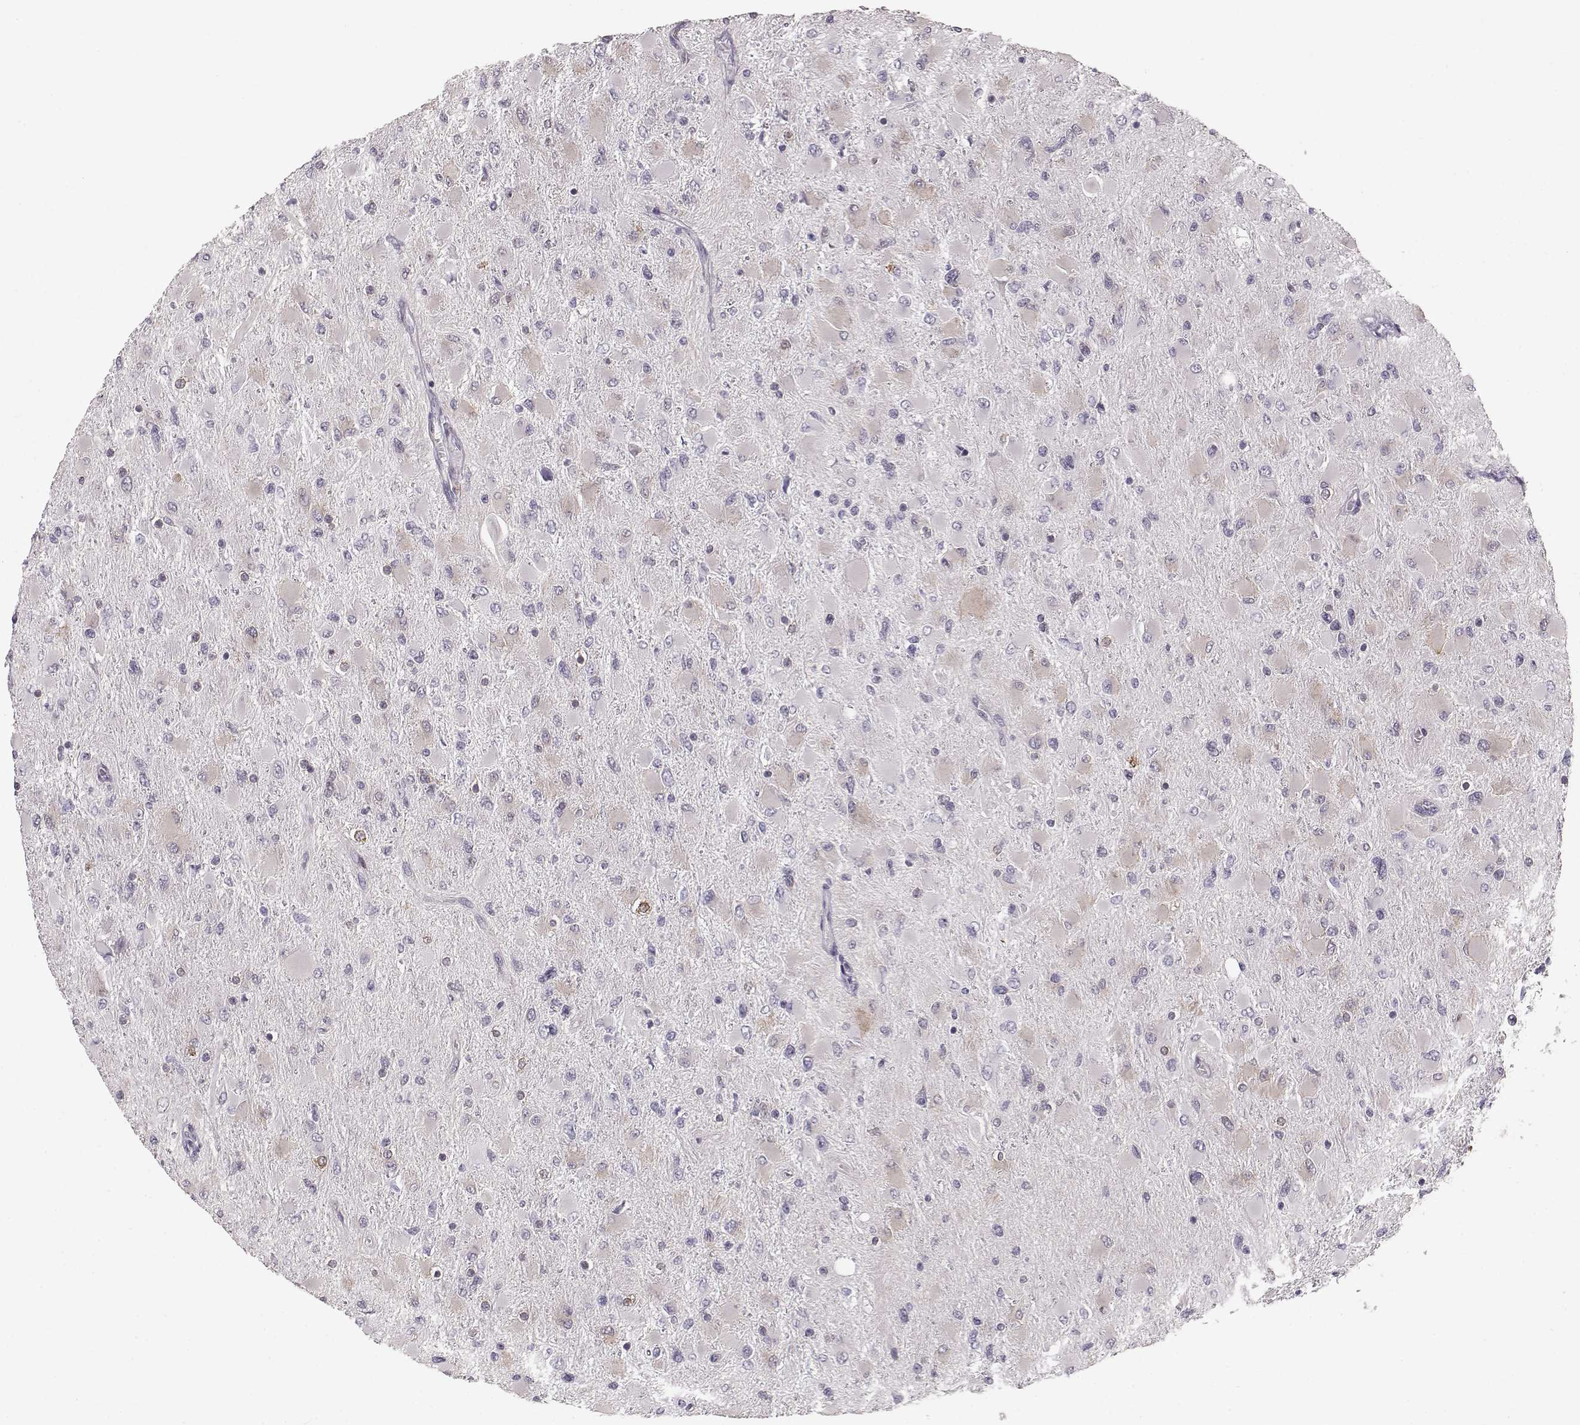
{"staining": {"intensity": "weak", "quantity": "<25%", "location": "cytoplasmic/membranous"}, "tissue": "glioma", "cell_type": "Tumor cells", "image_type": "cancer", "snomed": [{"axis": "morphology", "description": "Glioma, malignant, High grade"}, {"axis": "topography", "description": "Cerebral cortex"}], "caption": "High-grade glioma (malignant) was stained to show a protein in brown. There is no significant staining in tumor cells. (Stains: DAB immunohistochemistry with hematoxylin counter stain, Microscopy: brightfield microscopy at high magnification).", "gene": "ELOVL5", "patient": {"sex": "female", "age": 36}}